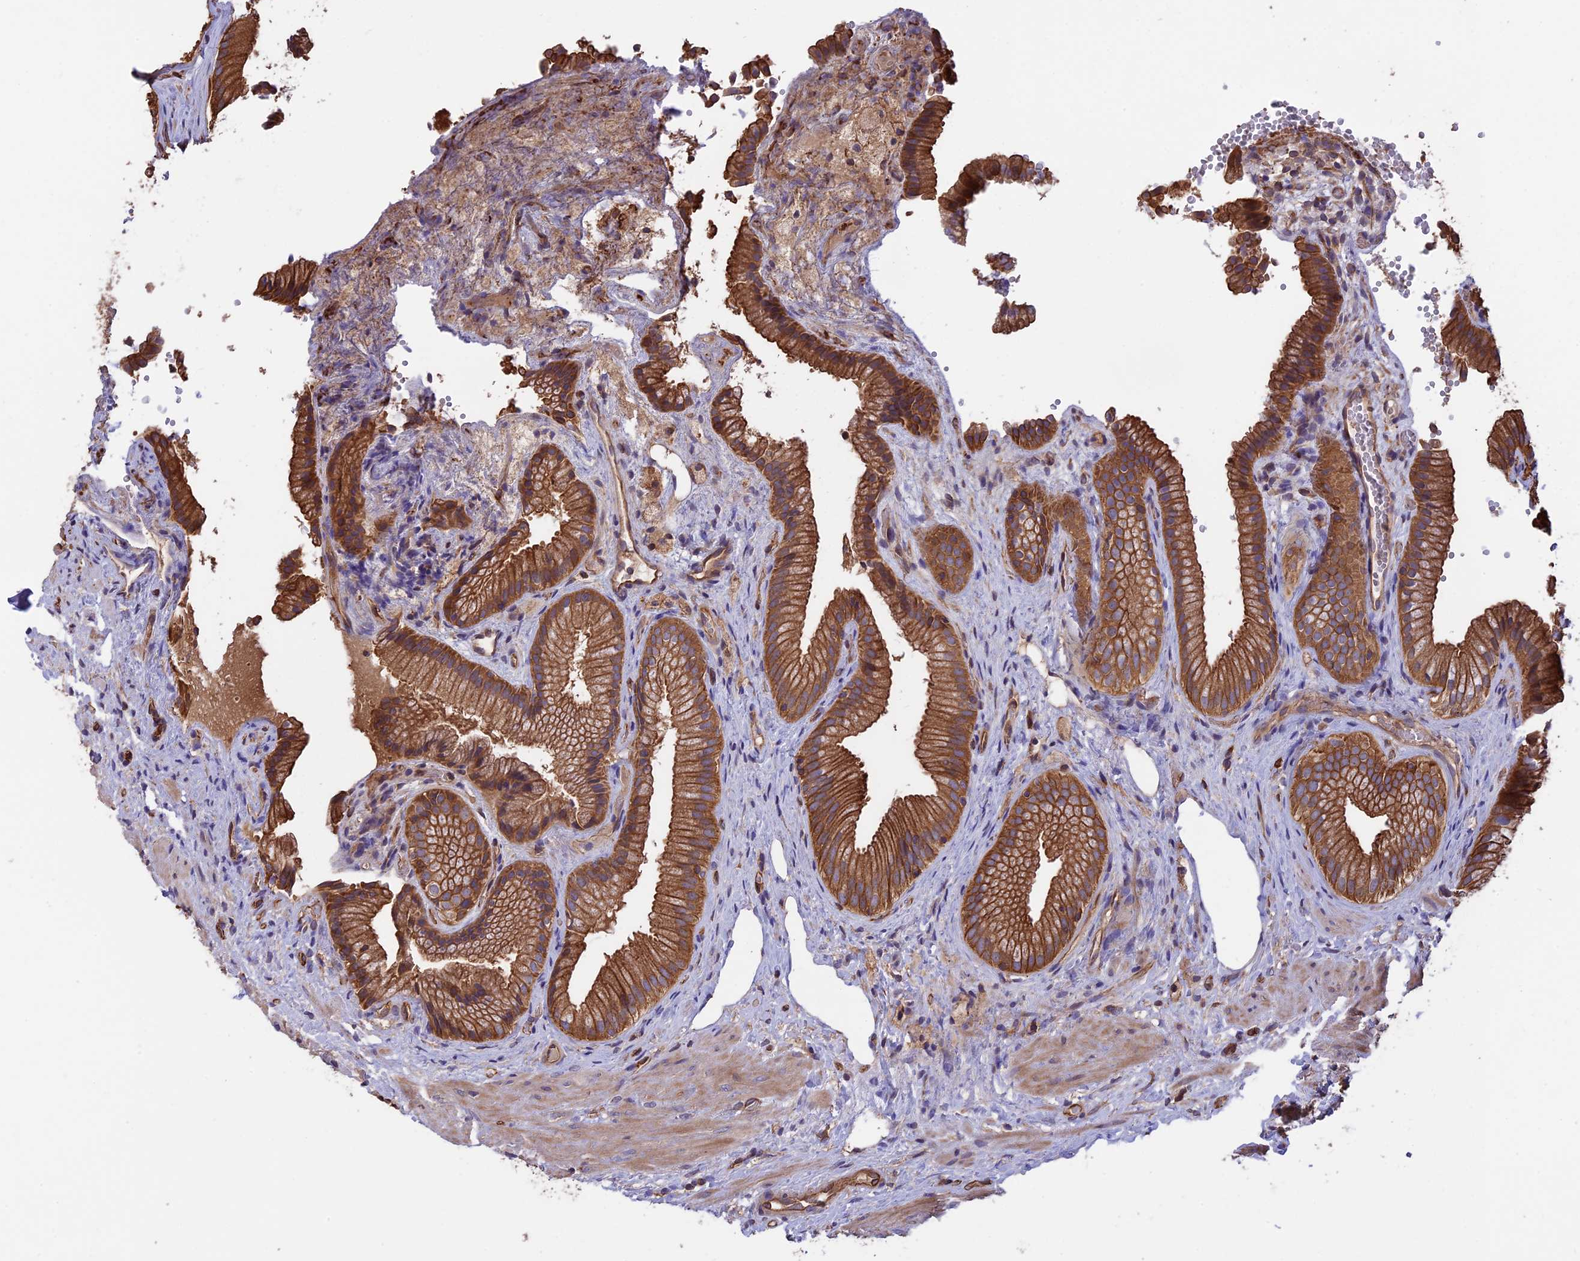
{"staining": {"intensity": "strong", "quantity": ">75%", "location": "cytoplasmic/membranous"}, "tissue": "gallbladder", "cell_type": "Glandular cells", "image_type": "normal", "snomed": [{"axis": "morphology", "description": "Normal tissue, NOS"}, {"axis": "morphology", "description": "Inflammation, NOS"}, {"axis": "topography", "description": "Gallbladder"}], "caption": "Normal gallbladder was stained to show a protein in brown. There is high levels of strong cytoplasmic/membranous expression in approximately >75% of glandular cells.", "gene": "GAS8", "patient": {"sex": "male", "age": 51}}